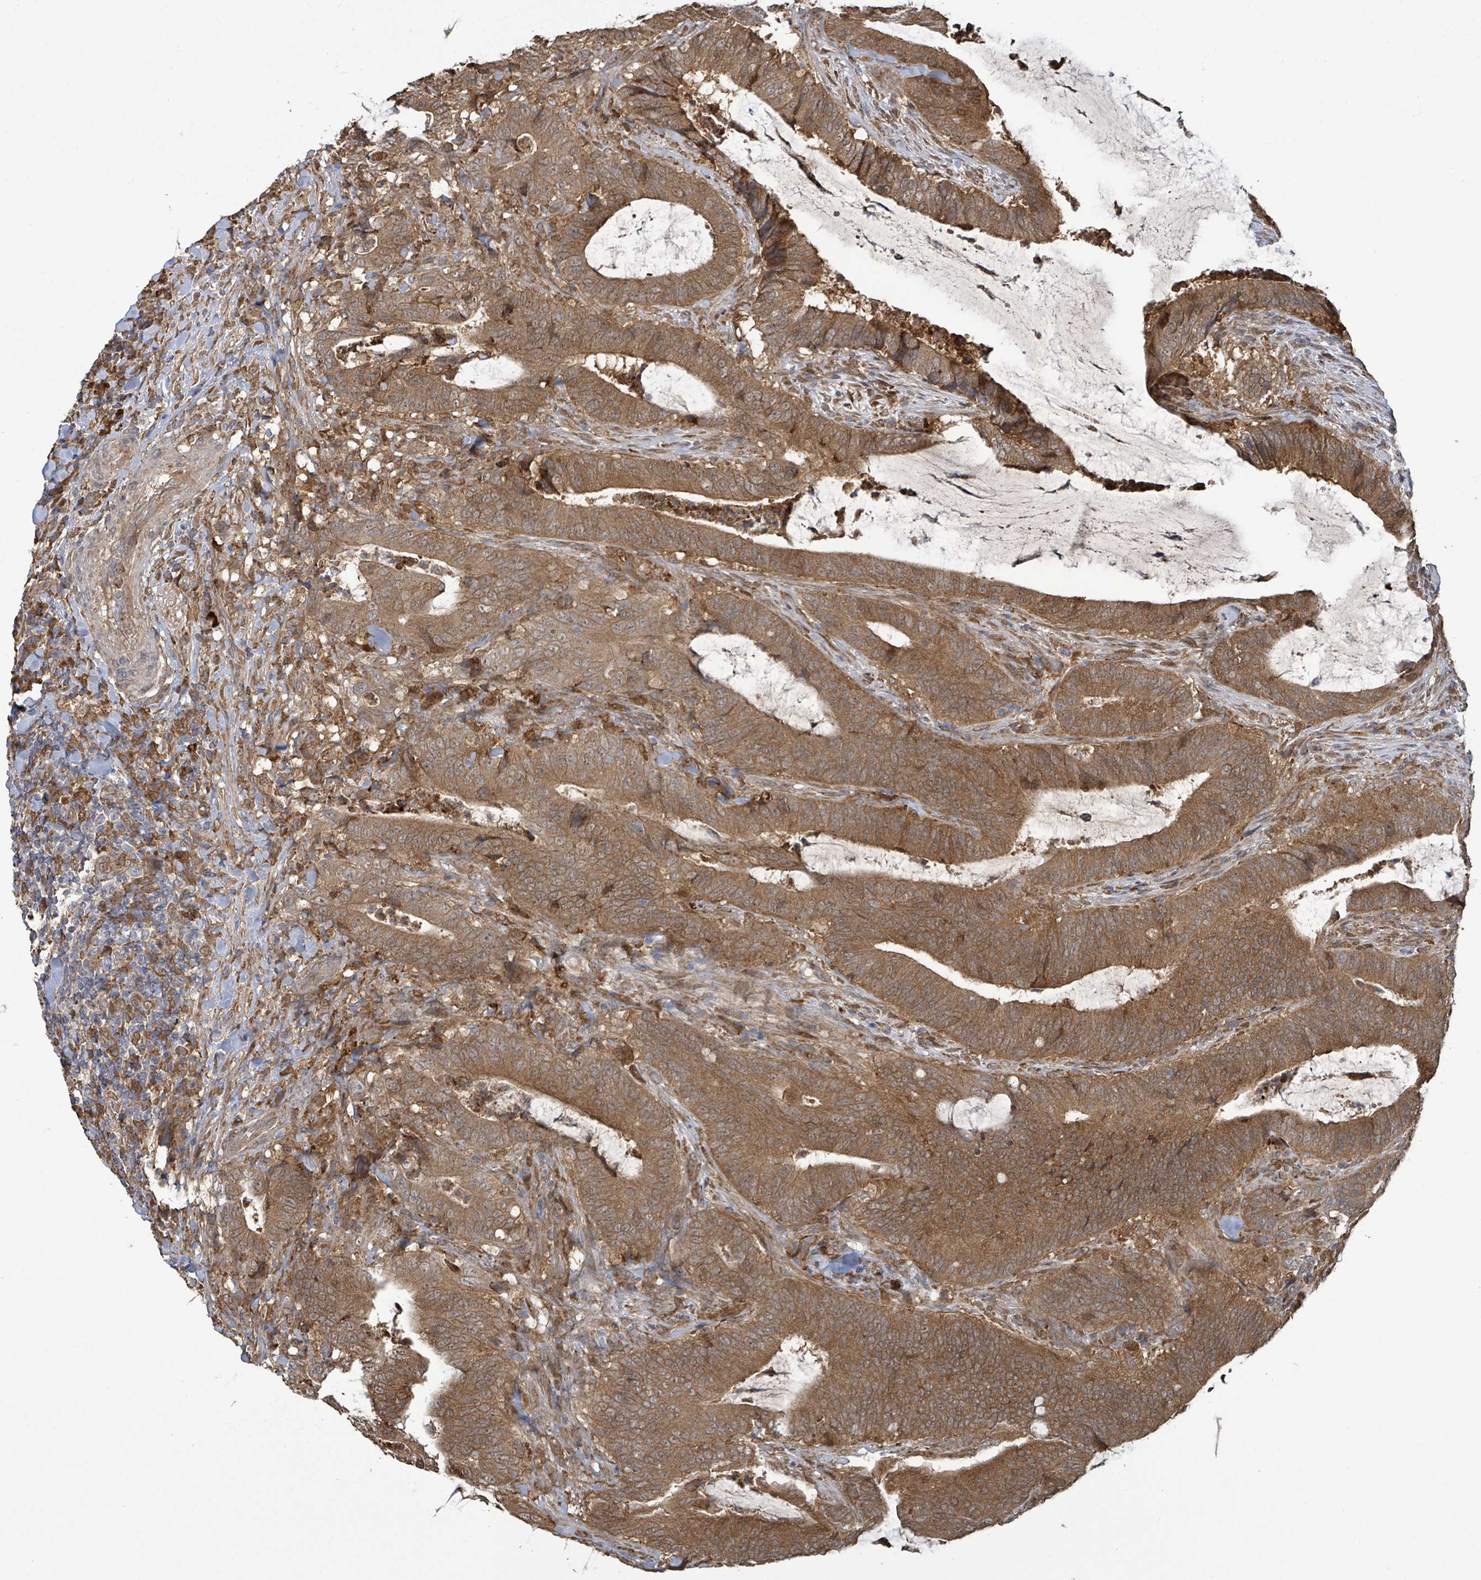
{"staining": {"intensity": "strong", "quantity": ">75%", "location": "cytoplasmic/membranous"}, "tissue": "colorectal cancer", "cell_type": "Tumor cells", "image_type": "cancer", "snomed": [{"axis": "morphology", "description": "Adenocarcinoma, NOS"}, {"axis": "topography", "description": "Colon"}], "caption": "A high-resolution micrograph shows IHC staining of colorectal cancer (adenocarcinoma), which shows strong cytoplasmic/membranous positivity in approximately >75% of tumor cells.", "gene": "ARPIN", "patient": {"sex": "female", "age": 43}}